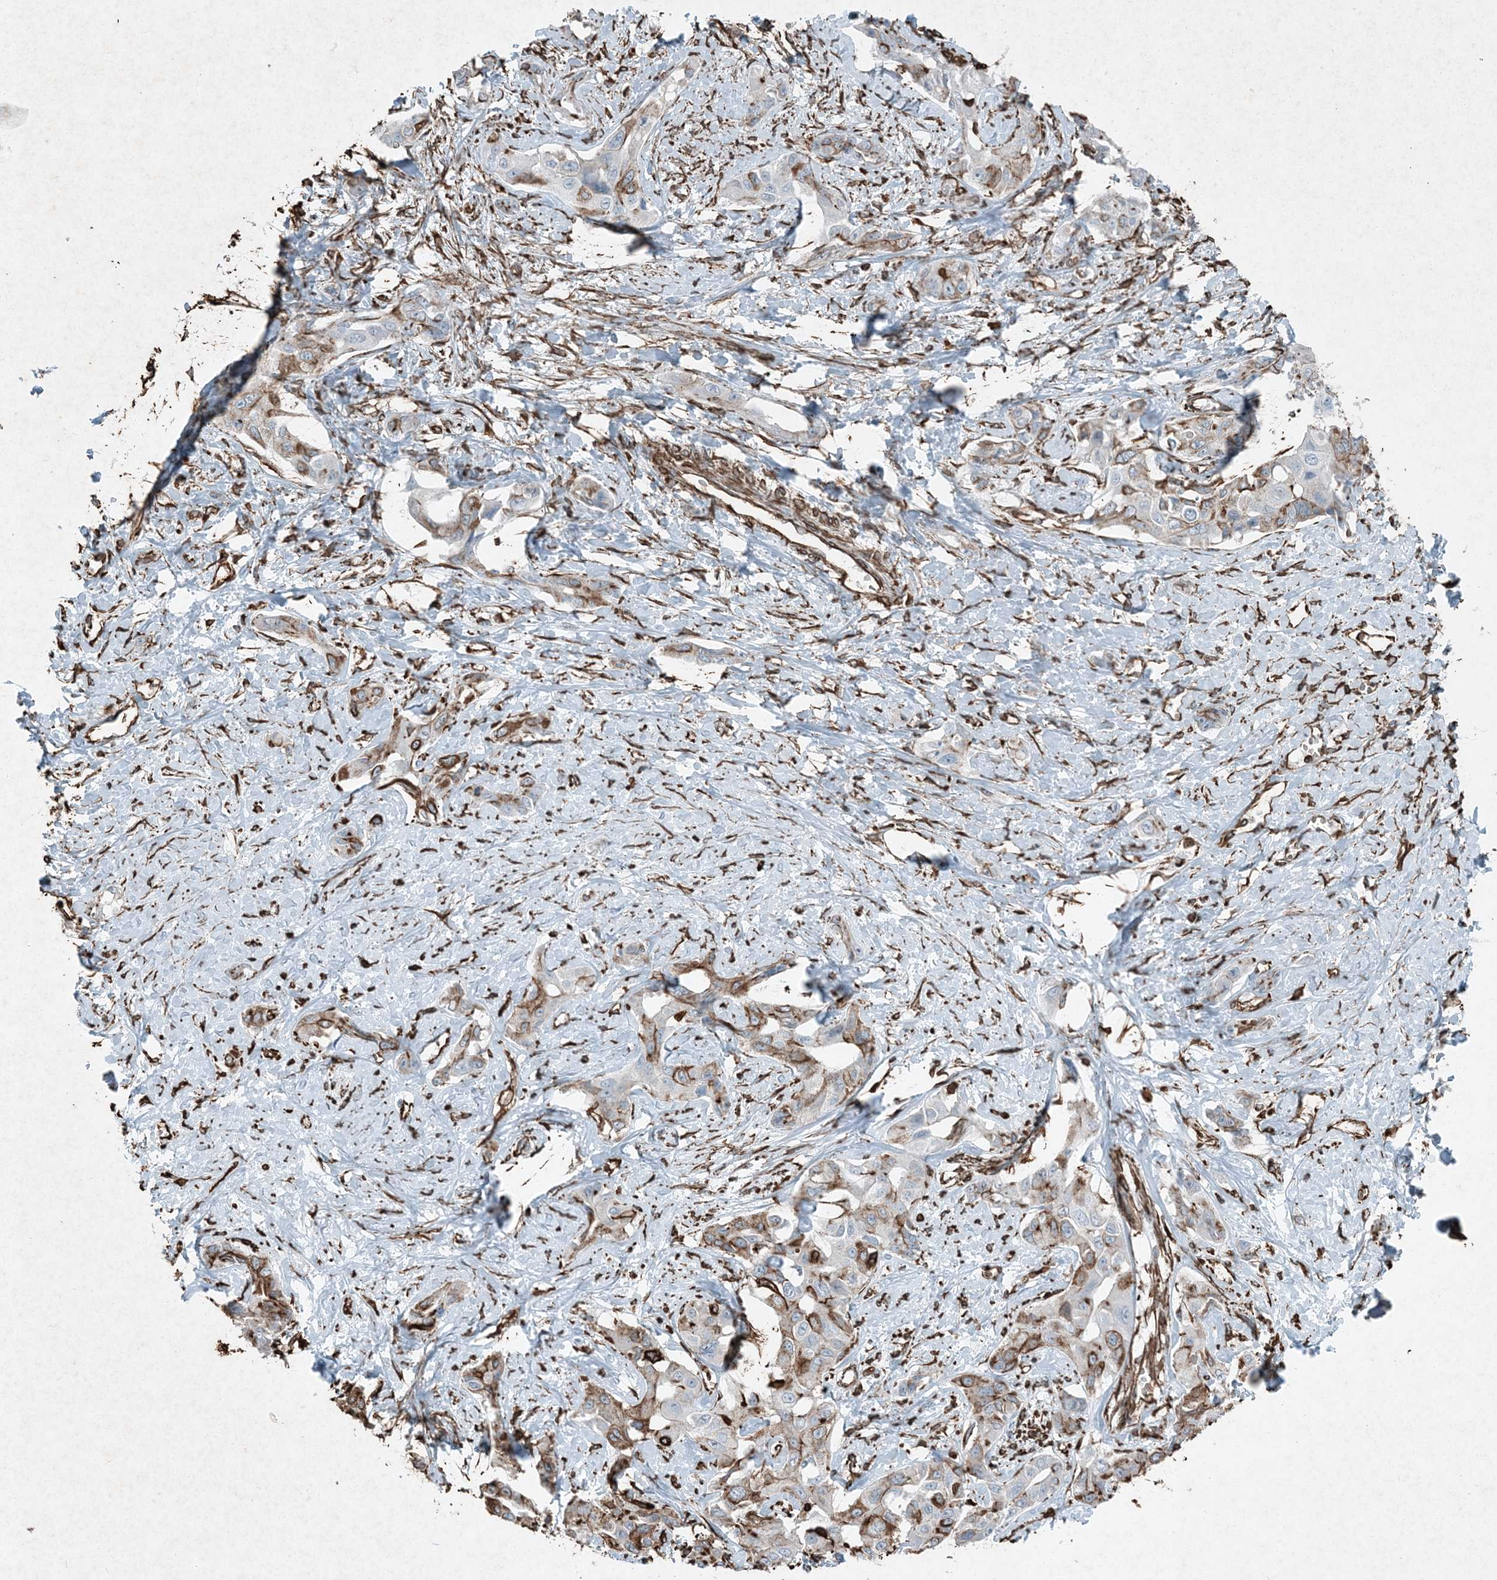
{"staining": {"intensity": "moderate", "quantity": "<25%", "location": "cytoplasmic/membranous"}, "tissue": "liver cancer", "cell_type": "Tumor cells", "image_type": "cancer", "snomed": [{"axis": "morphology", "description": "Cholangiocarcinoma"}, {"axis": "topography", "description": "Liver"}], "caption": "Human liver cancer (cholangiocarcinoma) stained with a protein marker shows moderate staining in tumor cells.", "gene": "RYK", "patient": {"sex": "male", "age": 59}}